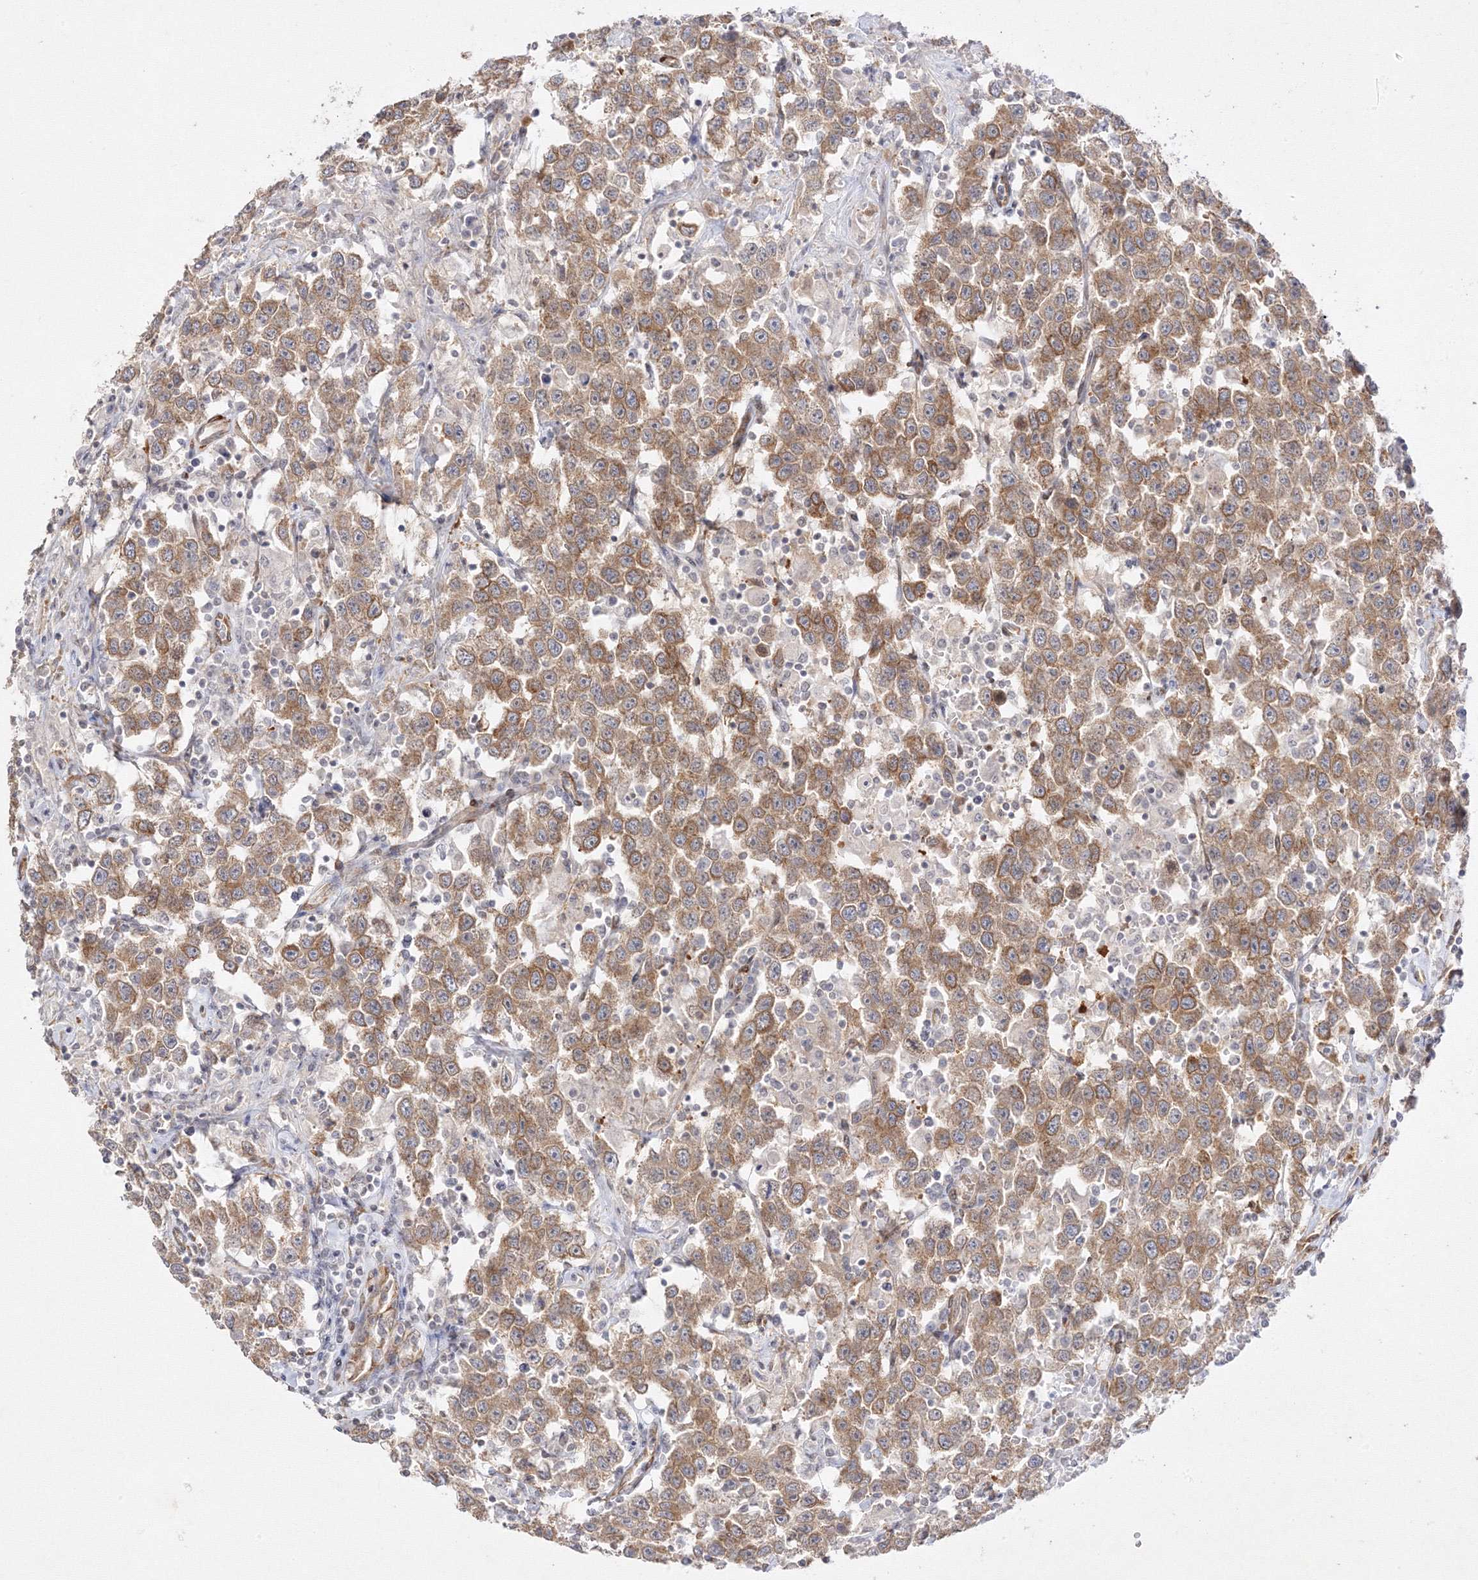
{"staining": {"intensity": "moderate", "quantity": ">75%", "location": "cytoplasmic/membranous"}, "tissue": "testis cancer", "cell_type": "Tumor cells", "image_type": "cancer", "snomed": [{"axis": "morphology", "description": "Seminoma, NOS"}, {"axis": "topography", "description": "Testis"}], "caption": "Immunohistochemistry (DAB (3,3'-diaminobenzidine)) staining of human testis cancer shows moderate cytoplasmic/membranous protein staining in about >75% of tumor cells. (IHC, brightfield microscopy, high magnification).", "gene": "C2CD2", "patient": {"sex": "male", "age": 41}}